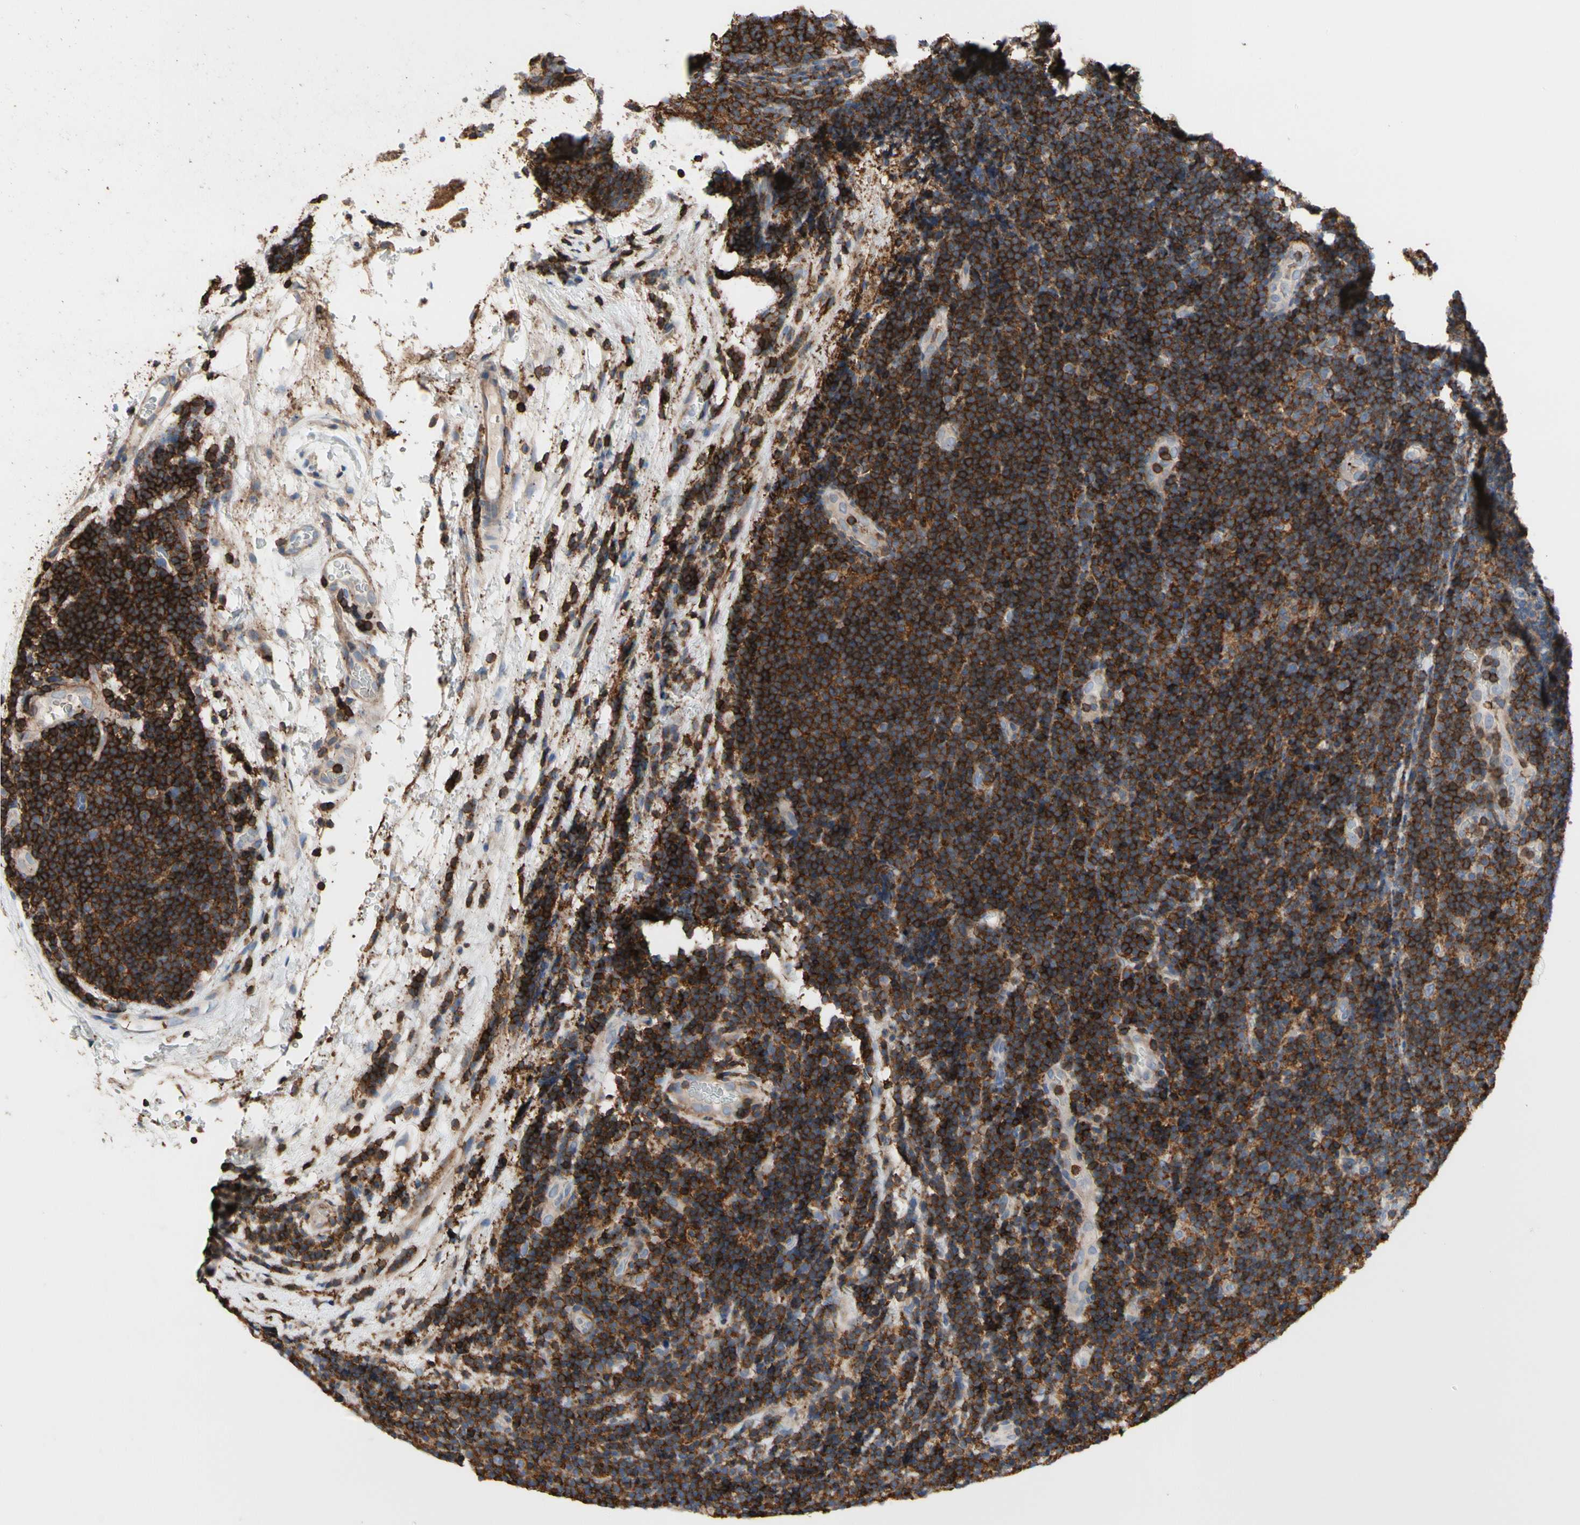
{"staining": {"intensity": "strong", "quantity": ">75%", "location": "cytoplasmic/membranous"}, "tissue": "lymphoma", "cell_type": "Tumor cells", "image_type": "cancer", "snomed": [{"axis": "morphology", "description": "Malignant lymphoma, non-Hodgkin's type, Low grade"}, {"axis": "topography", "description": "Lymph node"}], "caption": "Tumor cells display high levels of strong cytoplasmic/membranous expression in approximately >75% of cells in human malignant lymphoma, non-Hodgkin's type (low-grade). The protein of interest is stained brown, and the nuclei are stained in blue (DAB IHC with brightfield microscopy, high magnification).", "gene": "ANXA6", "patient": {"sex": "male", "age": 83}}